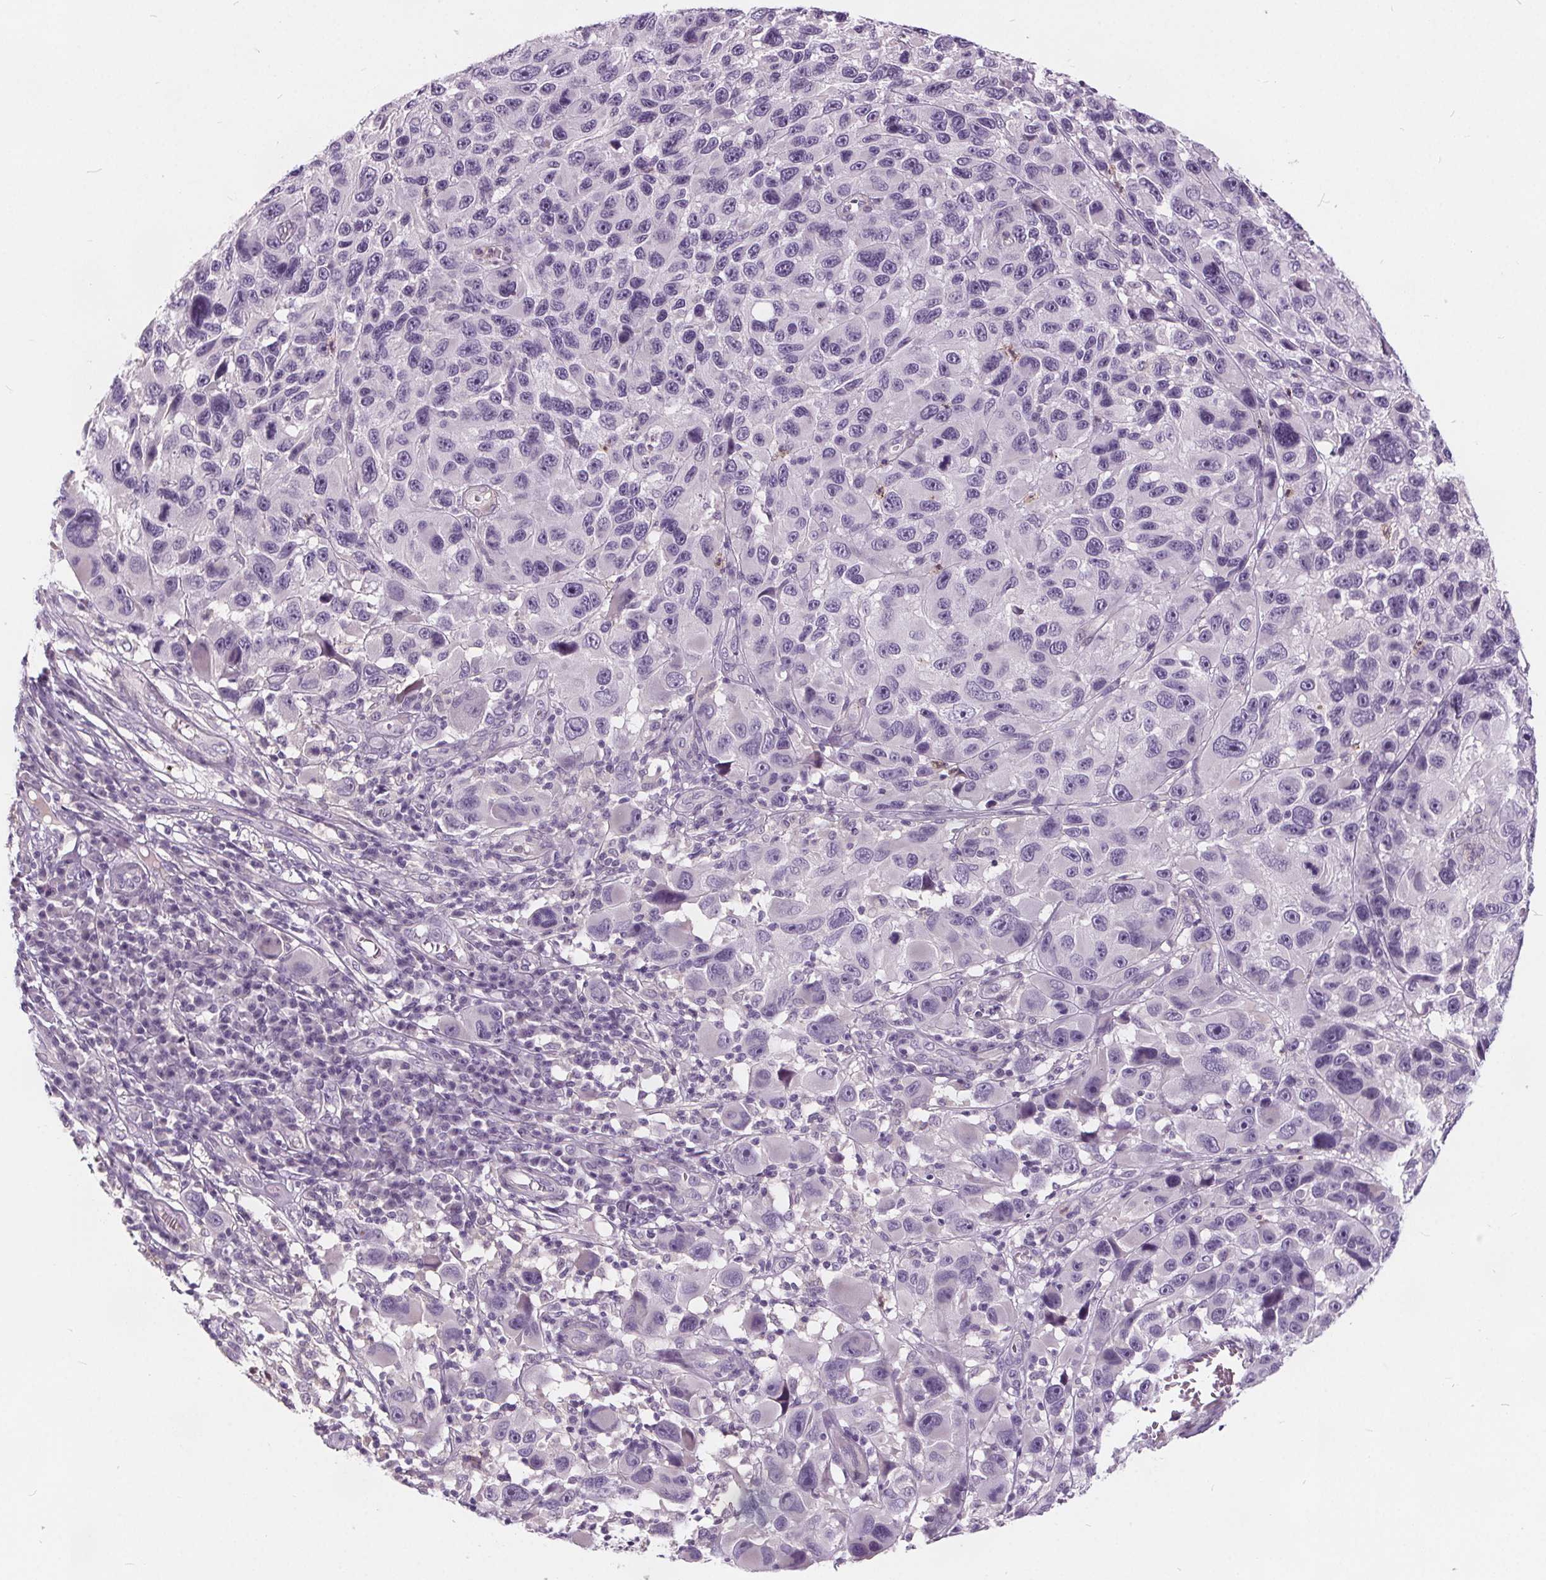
{"staining": {"intensity": "negative", "quantity": "none", "location": "none"}, "tissue": "melanoma", "cell_type": "Tumor cells", "image_type": "cancer", "snomed": [{"axis": "morphology", "description": "Malignant melanoma, NOS"}, {"axis": "topography", "description": "Skin"}], "caption": "Immunohistochemistry of melanoma reveals no expression in tumor cells.", "gene": "HAAO", "patient": {"sex": "male", "age": 53}}